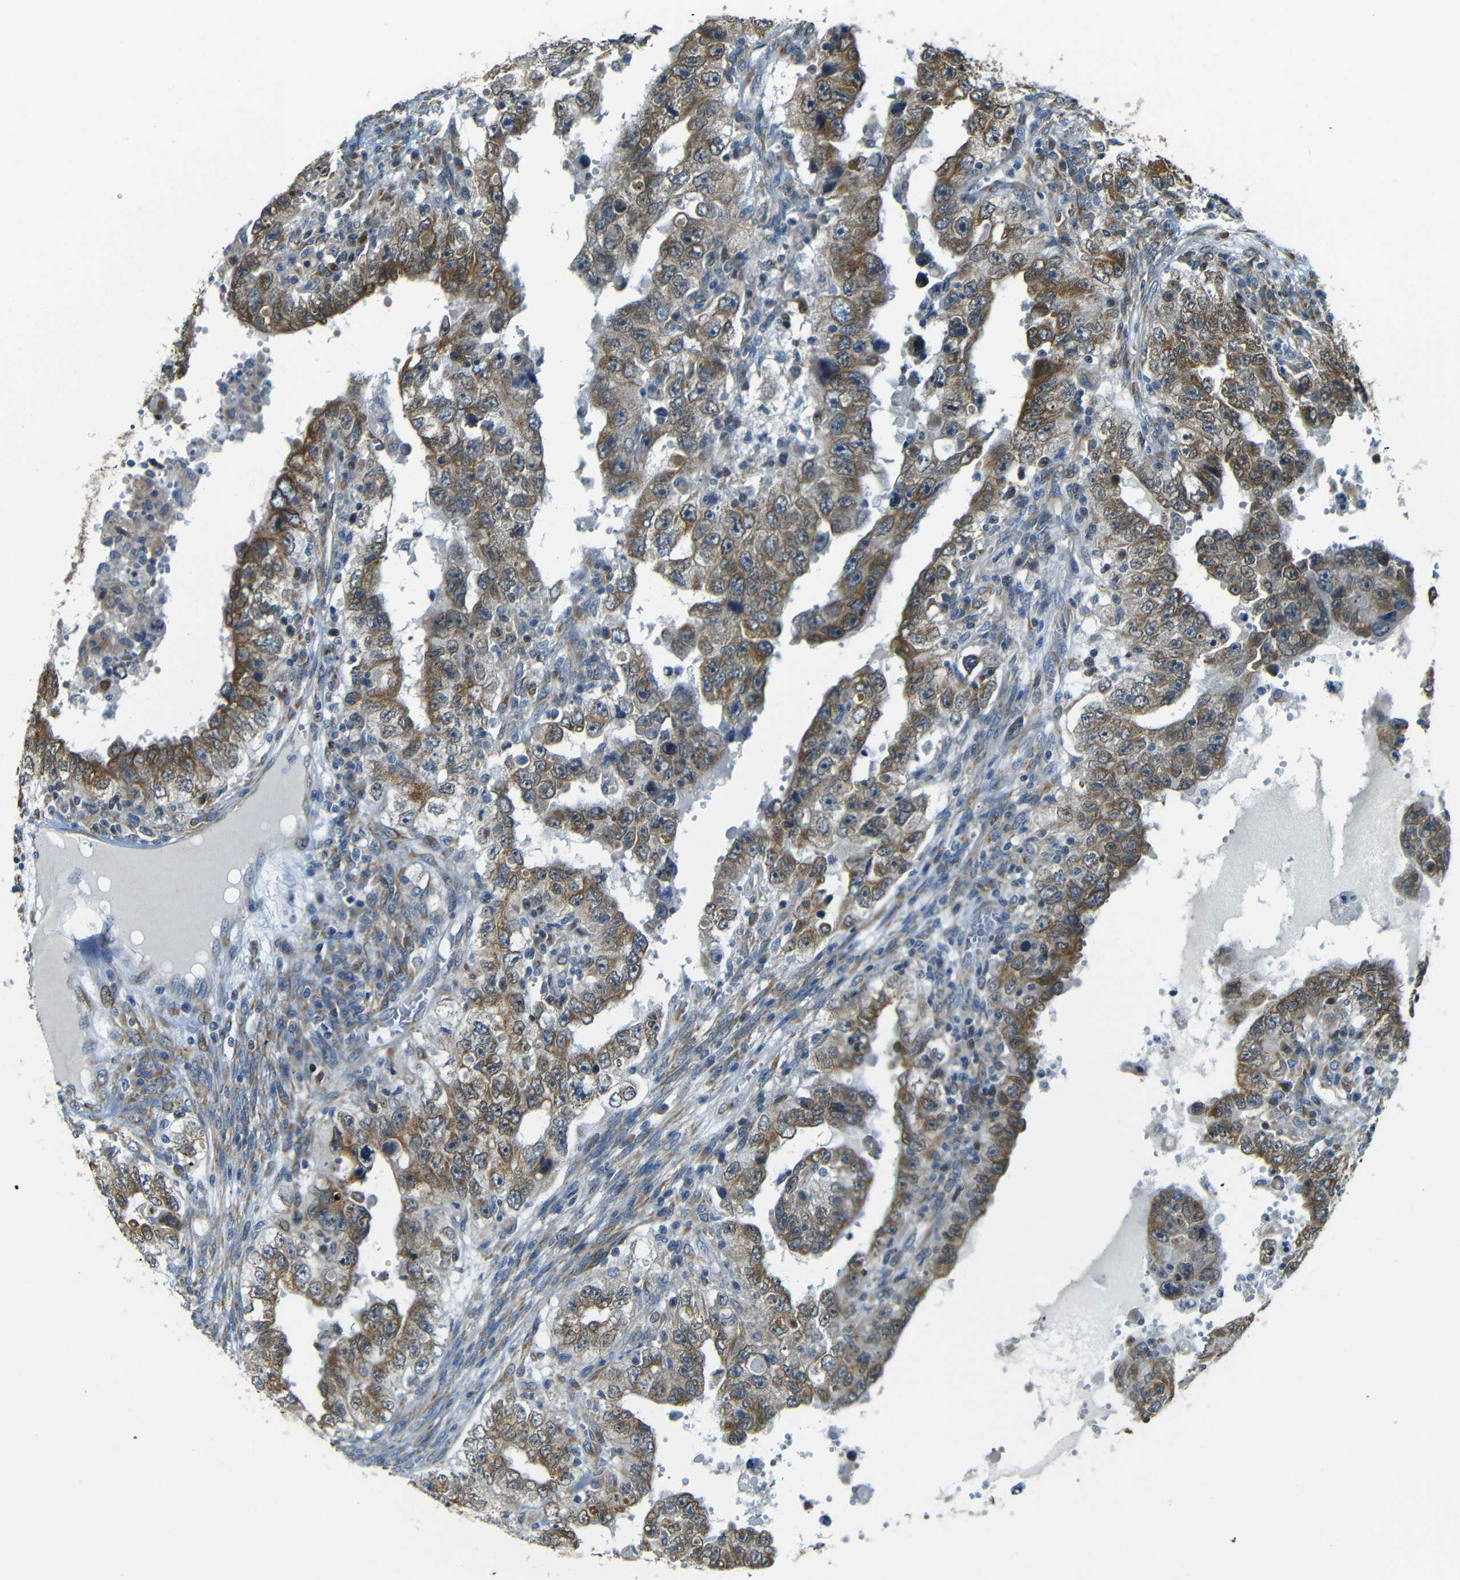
{"staining": {"intensity": "moderate", "quantity": ">75%", "location": "cytoplasmic/membranous"}, "tissue": "testis cancer", "cell_type": "Tumor cells", "image_type": "cancer", "snomed": [{"axis": "morphology", "description": "Carcinoma, Embryonal, NOS"}, {"axis": "topography", "description": "Testis"}], "caption": "Testis cancer tissue exhibits moderate cytoplasmic/membranous expression in approximately >75% of tumor cells, visualized by immunohistochemistry.", "gene": "VAPB", "patient": {"sex": "male", "age": 26}}